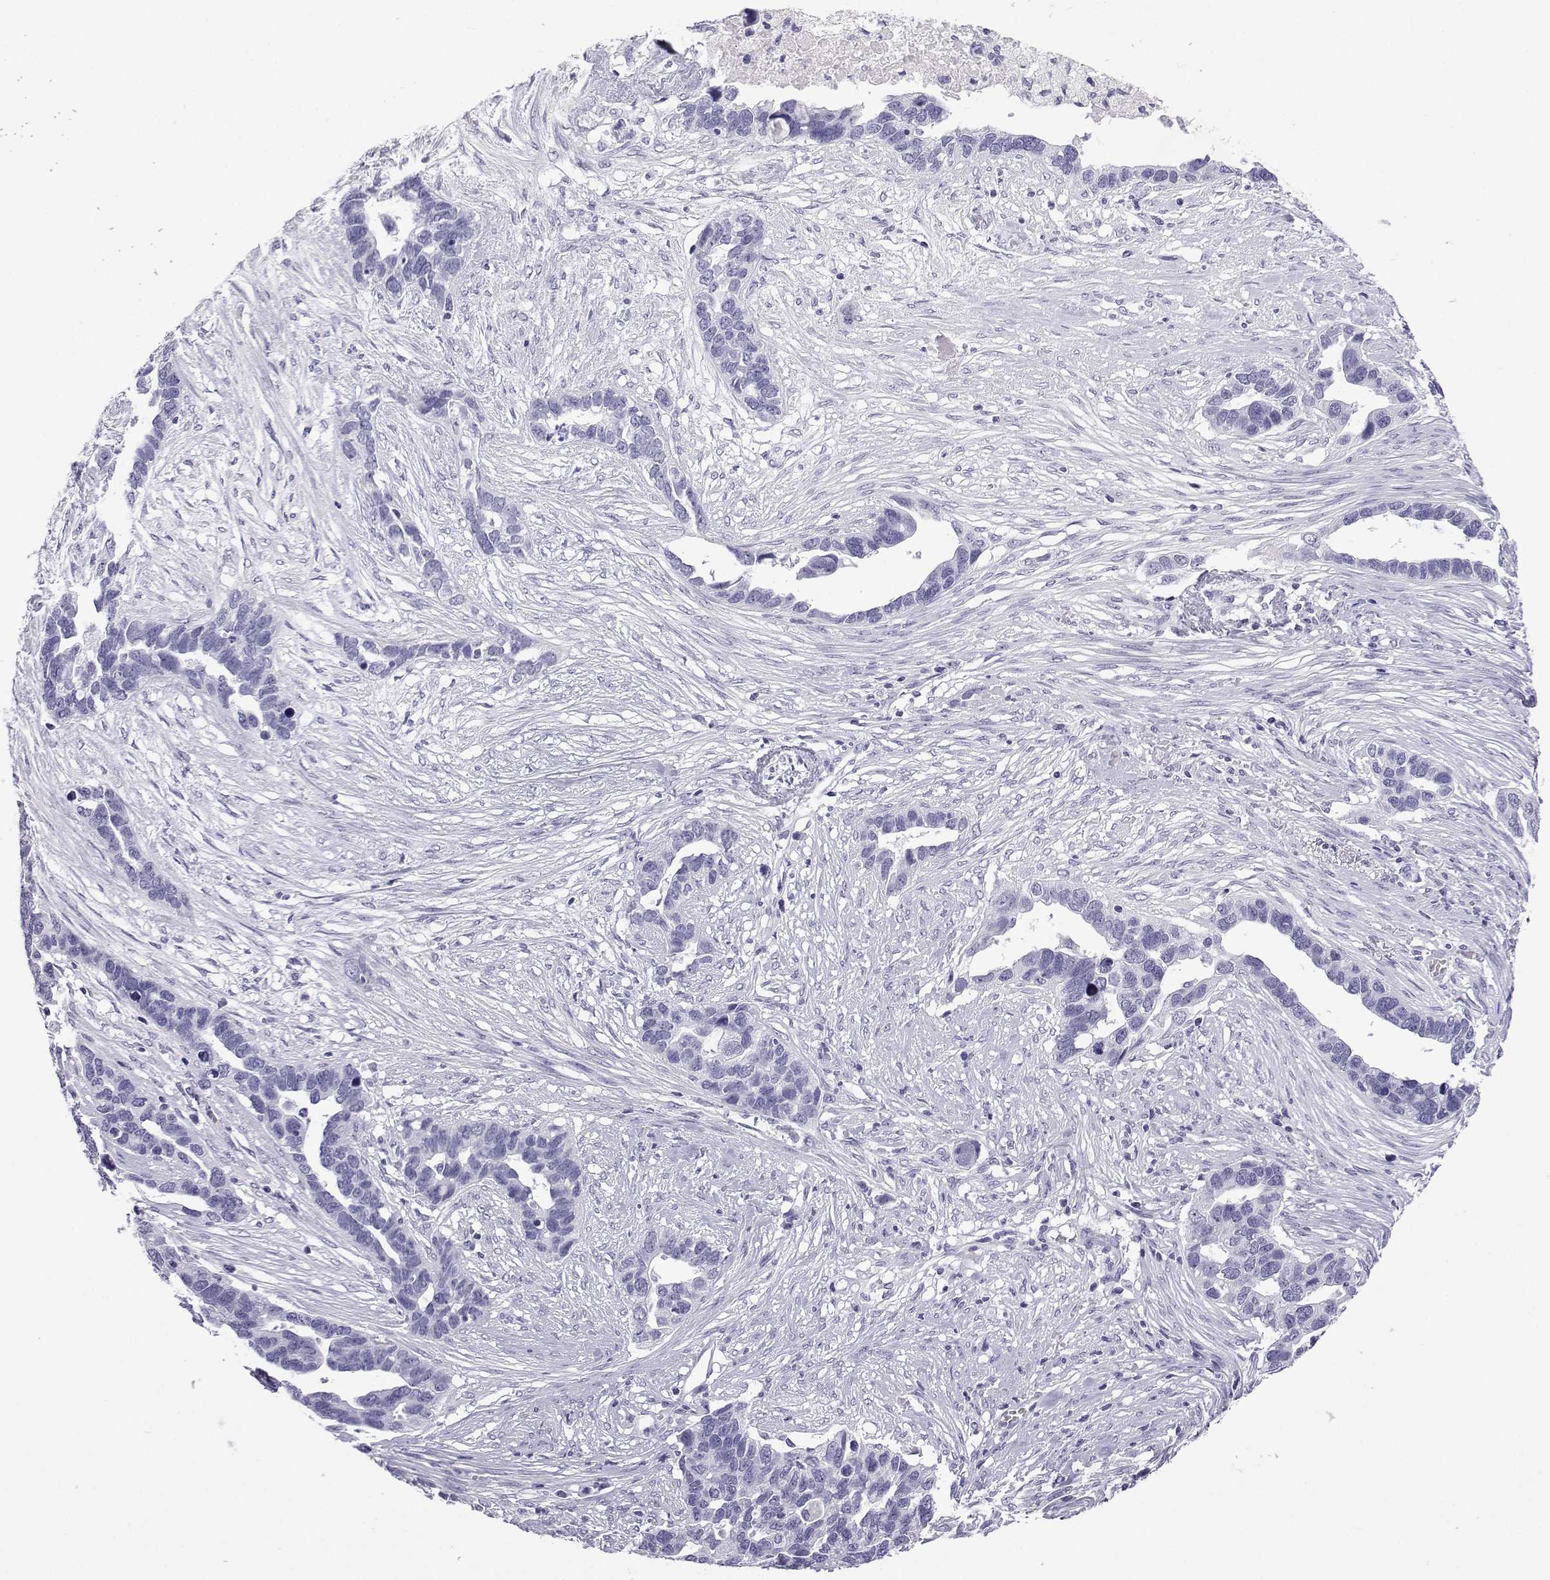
{"staining": {"intensity": "negative", "quantity": "none", "location": "none"}, "tissue": "ovarian cancer", "cell_type": "Tumor cells", "image_type": "cancer", "snomed": [{"axis": "morphology", "description": "Cystadenocarcinoma, serous, NOS"}, {"axis": "topography", "description": "Ovary"}], "caption": "An immunohistochemistry (IHC) image of ovarian cancer is shown. There is no staining in tumor cells of ovarian cancer. (Stains: DAB (3,3'-diaminobenzidine) immunohistochemistry (IHC) with hematoxylin counter stain, Microscopy: brightfield microscopy at high magnification).", "gene": "ACTL7A", "patient": {"sex": "female", "age": 54}}